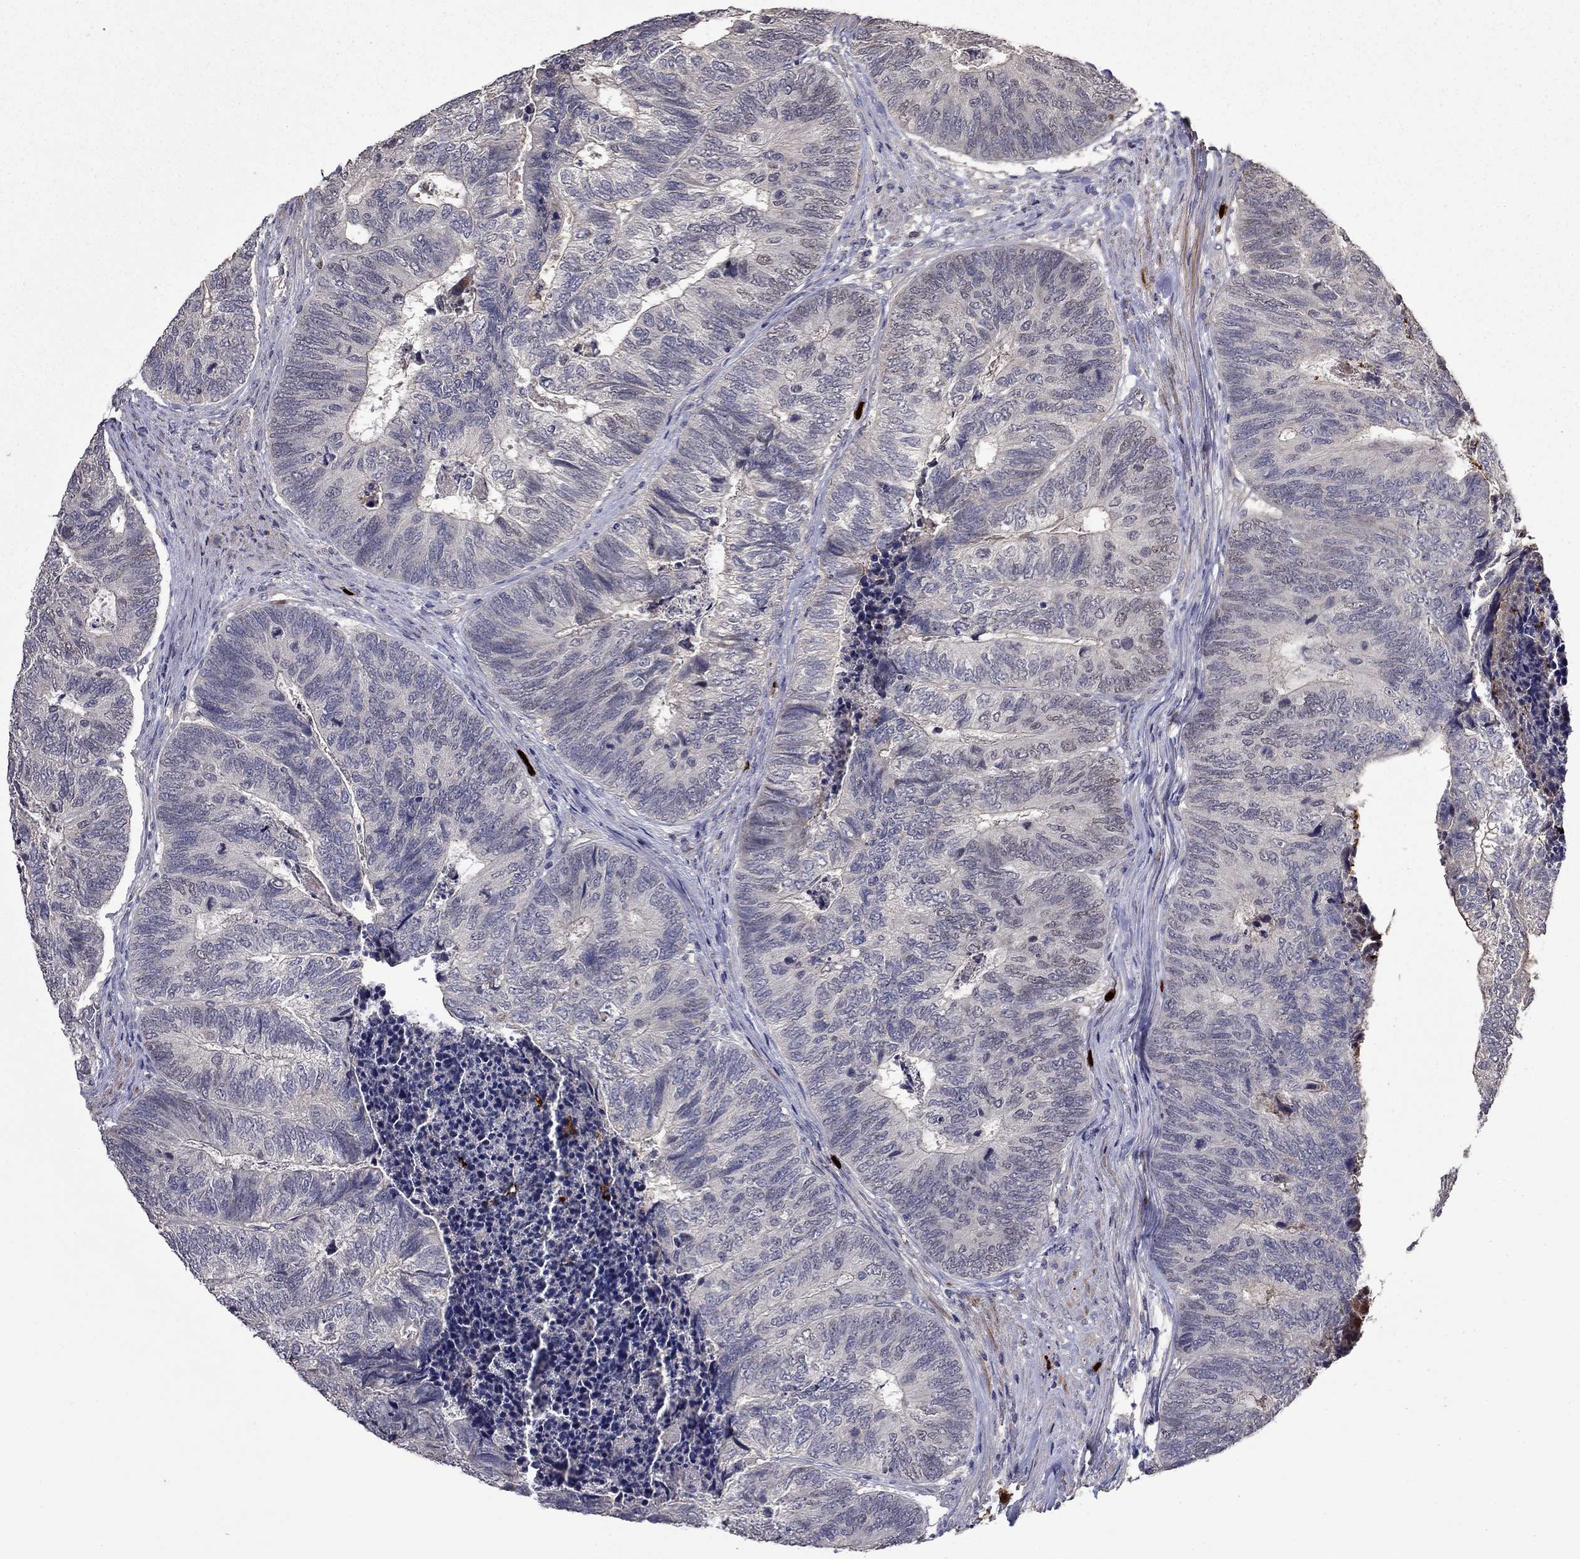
{"staining": {"intensity": "negative", "quantity": "none", "location": "none"}, "tissue": "colorectal cancer", "cell_type": "Tumor cells", "image_type": "cancer", "snomed": [{"axis": "morphology", "description": "Adenocarcinoma, NOS"}, {"axis": "topography", "description": "Colon"}], "caption": "Colorectal cancer was stained to show a protein in brown. There is no significant expression in tumor cells.", "gene": "SATB1", "patient": {"sex": "female", "age": 67}}